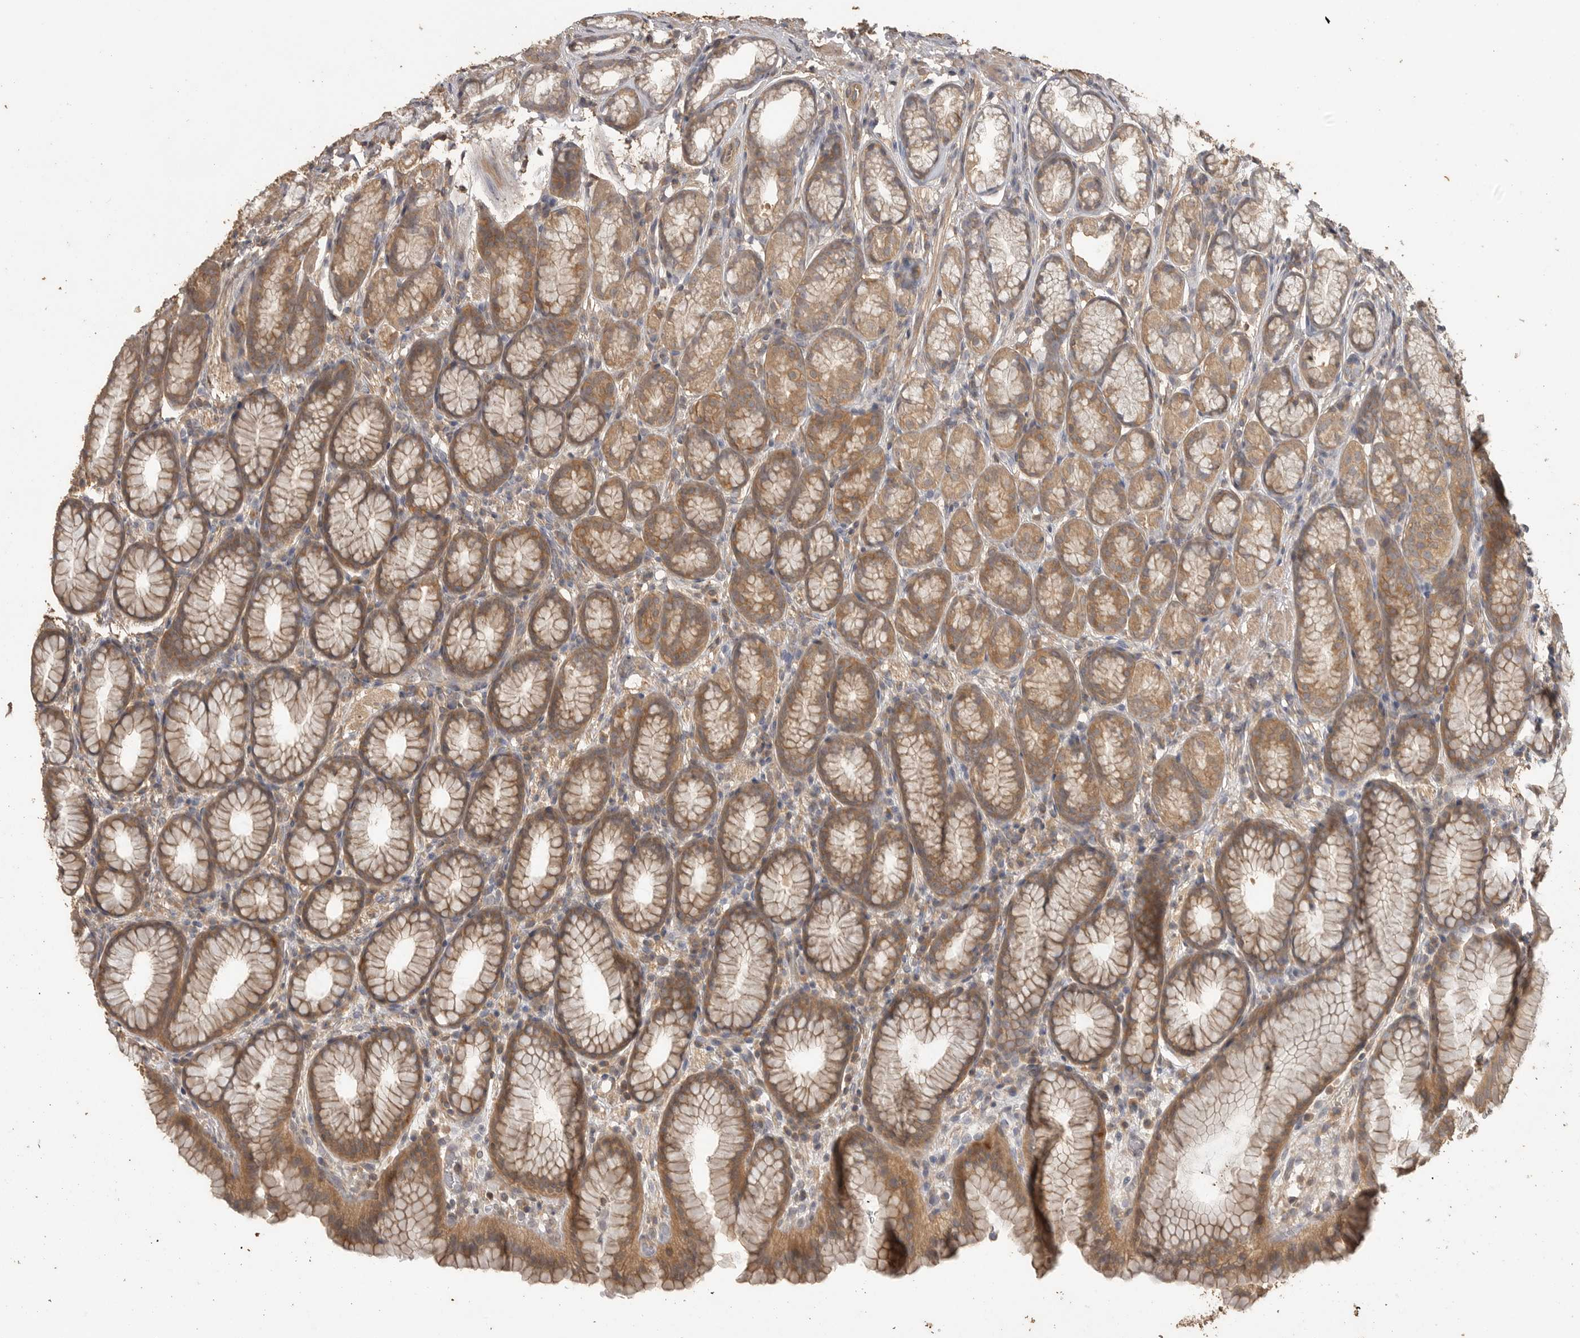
{"staining": {"intensity": "moderate", "quantity": ">75%", "location": "cytoplasmic/membranous"}, "tissue": "stomach", "cell_type": "Glandular cells", "image_type": "normal", "snomed": [{"axis": "morphology", "description": "Normal tissue, NOS"}, {"axis": "topography", "description": "Stomach"}], "caption": "Brown immunohistochemical staining in benign human stomach demonstrates moderate cytoplasmic/membranous expression in about >75% of glandular cells. (DAB IHC with brightfield microscopy, high magnification).", "gene": "MAP2K1", "patient": {"sex": "male", "age": 42}}